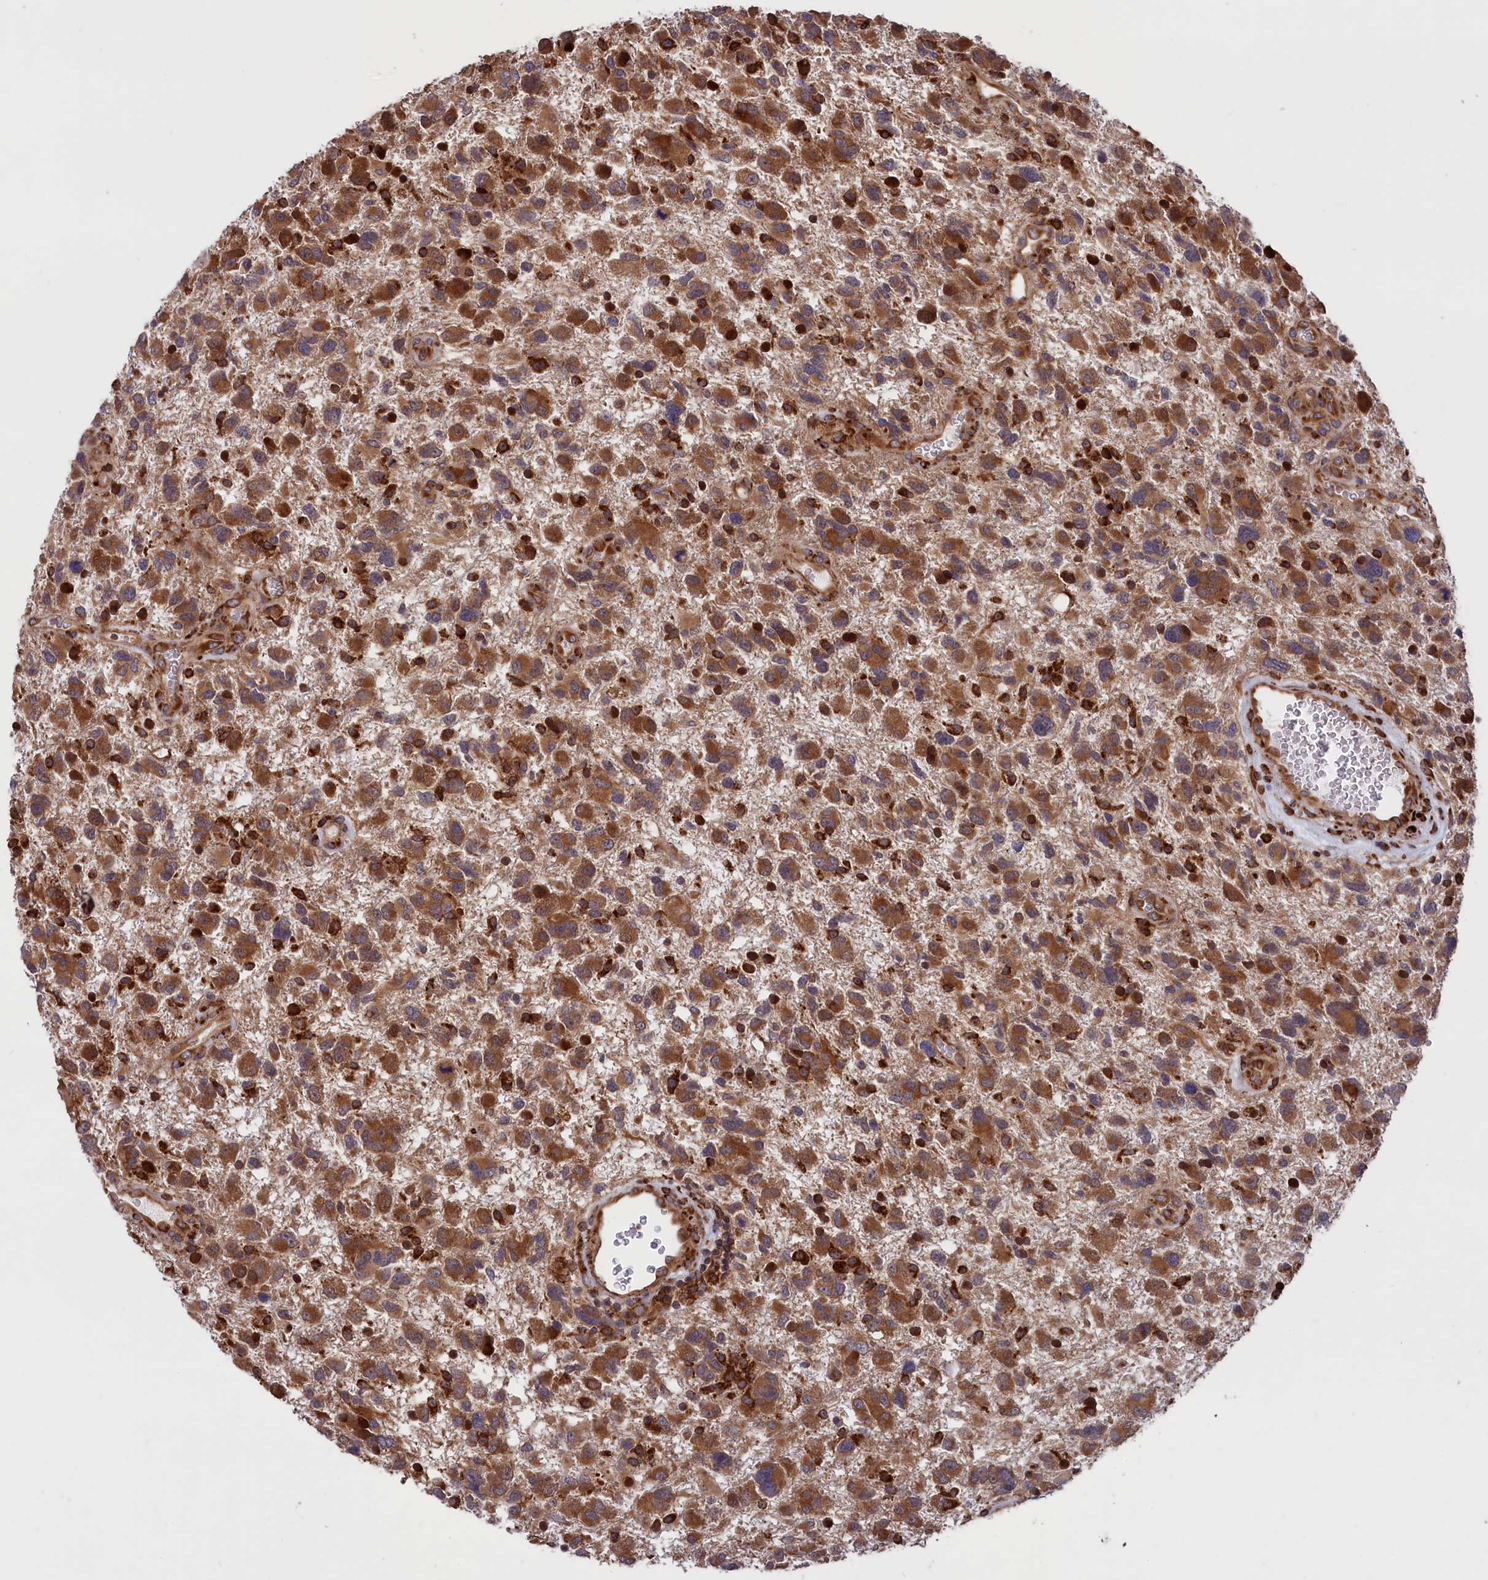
{"staining": {"intensity": "moderate", "quantity": ">75%", "location": "cytoplasmic/membranous"}, "tissue": "glioma", "cell_type": "Tumor cells", "image_type": "cancer", "snomed": [{"axis": "morphology", "description": "Glioma, malignant, High grade"}, {"axis": "topography", "description": "Brain"}], "caption": "A high-resolution image shows IHC staining of glioma, which exhibits moderate cytoplasmic/membranous expression in about >75% of tumor cells.", "gene": "PLA2G4C", "patient": {"sex": "male", "age": 61}}